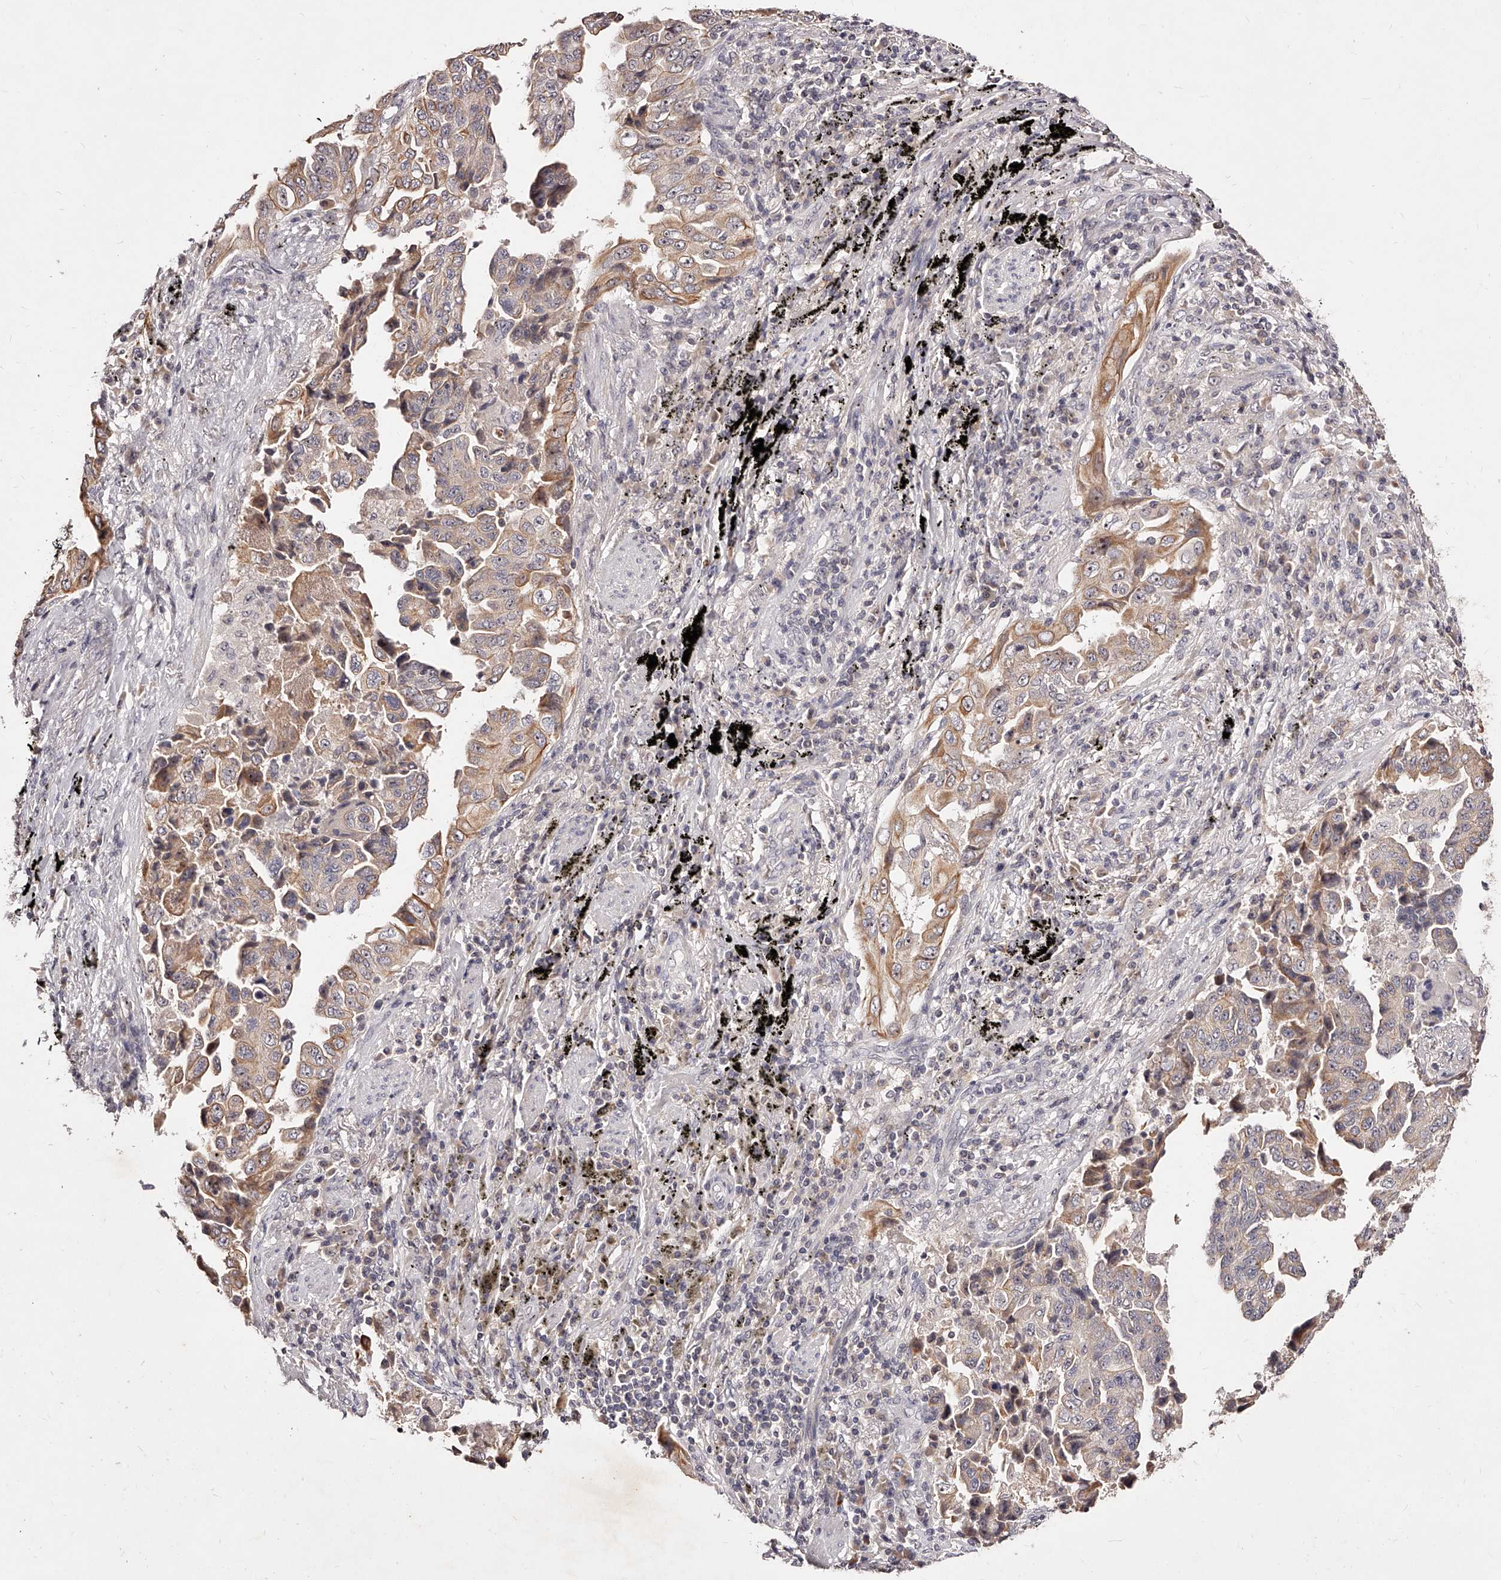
{"staining": {"intensity": "moderate", "quantity": "25%-75%", "location": "cytoplasmic/membranous"}, "tissue": "lung cancer", "cell_type": "Tumor cells", "image_type": "cancer", "snomed": [{"axis": "morphology", "description": "Adenocarcinoma, NOS"}, {"axis": "topography", "description": "Lung"}], "caption": "Protein staining reveals moderate cytoplasmic/membranous positivity in about 25%-75% of tumor cells in lung cancer (adenocarcinoma).", "gene": "PHACTR1", "patient": {"sex": "female", "age": 51}}